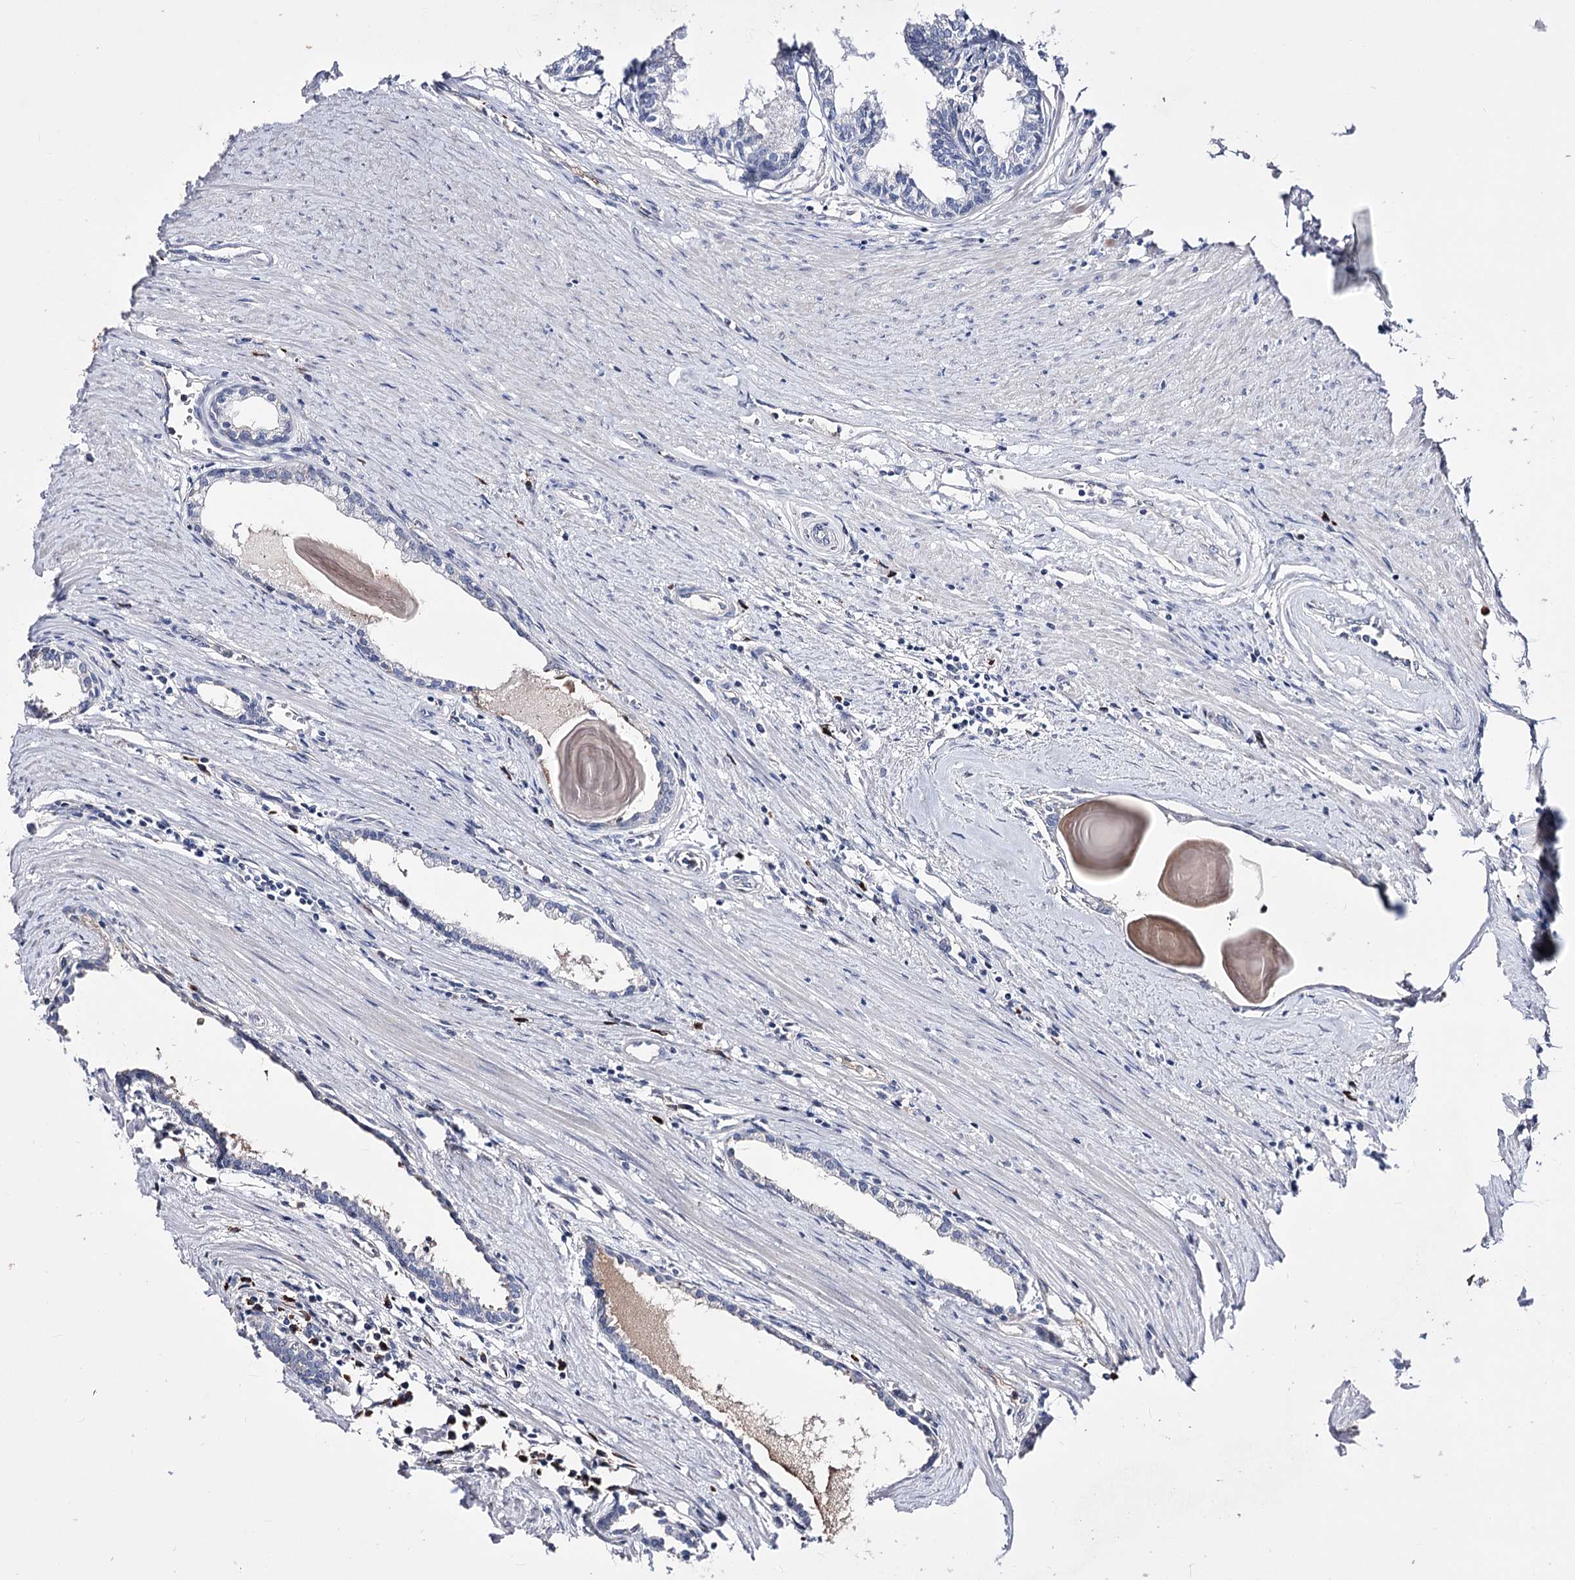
{"staining": {"intensity": "negative", "quantity": "none", "location": "none"}, "tissue": "prostate cancer", "cell_type": "Tumor cells", "image_type": "cancer", "snomed": [{"axis": "morphology", "description": "Adenocarcinoma, High grade"}, {"axis": "topography", "description": "Prostate"}], "caption": "A micrograph of prostate cancer (high-grade adenocarcinoma) stained for a protein reveals no brown staining in tumor cells. The staining was performed using DAB (3,3'-diaminobenzidine) to visualize the protein expression in brown, while the nuclei were stained in blue with hematoxylin (Magnification: 20x).", "gene": "PCGF5", "patient": {"sex": "male", "age": 68}}